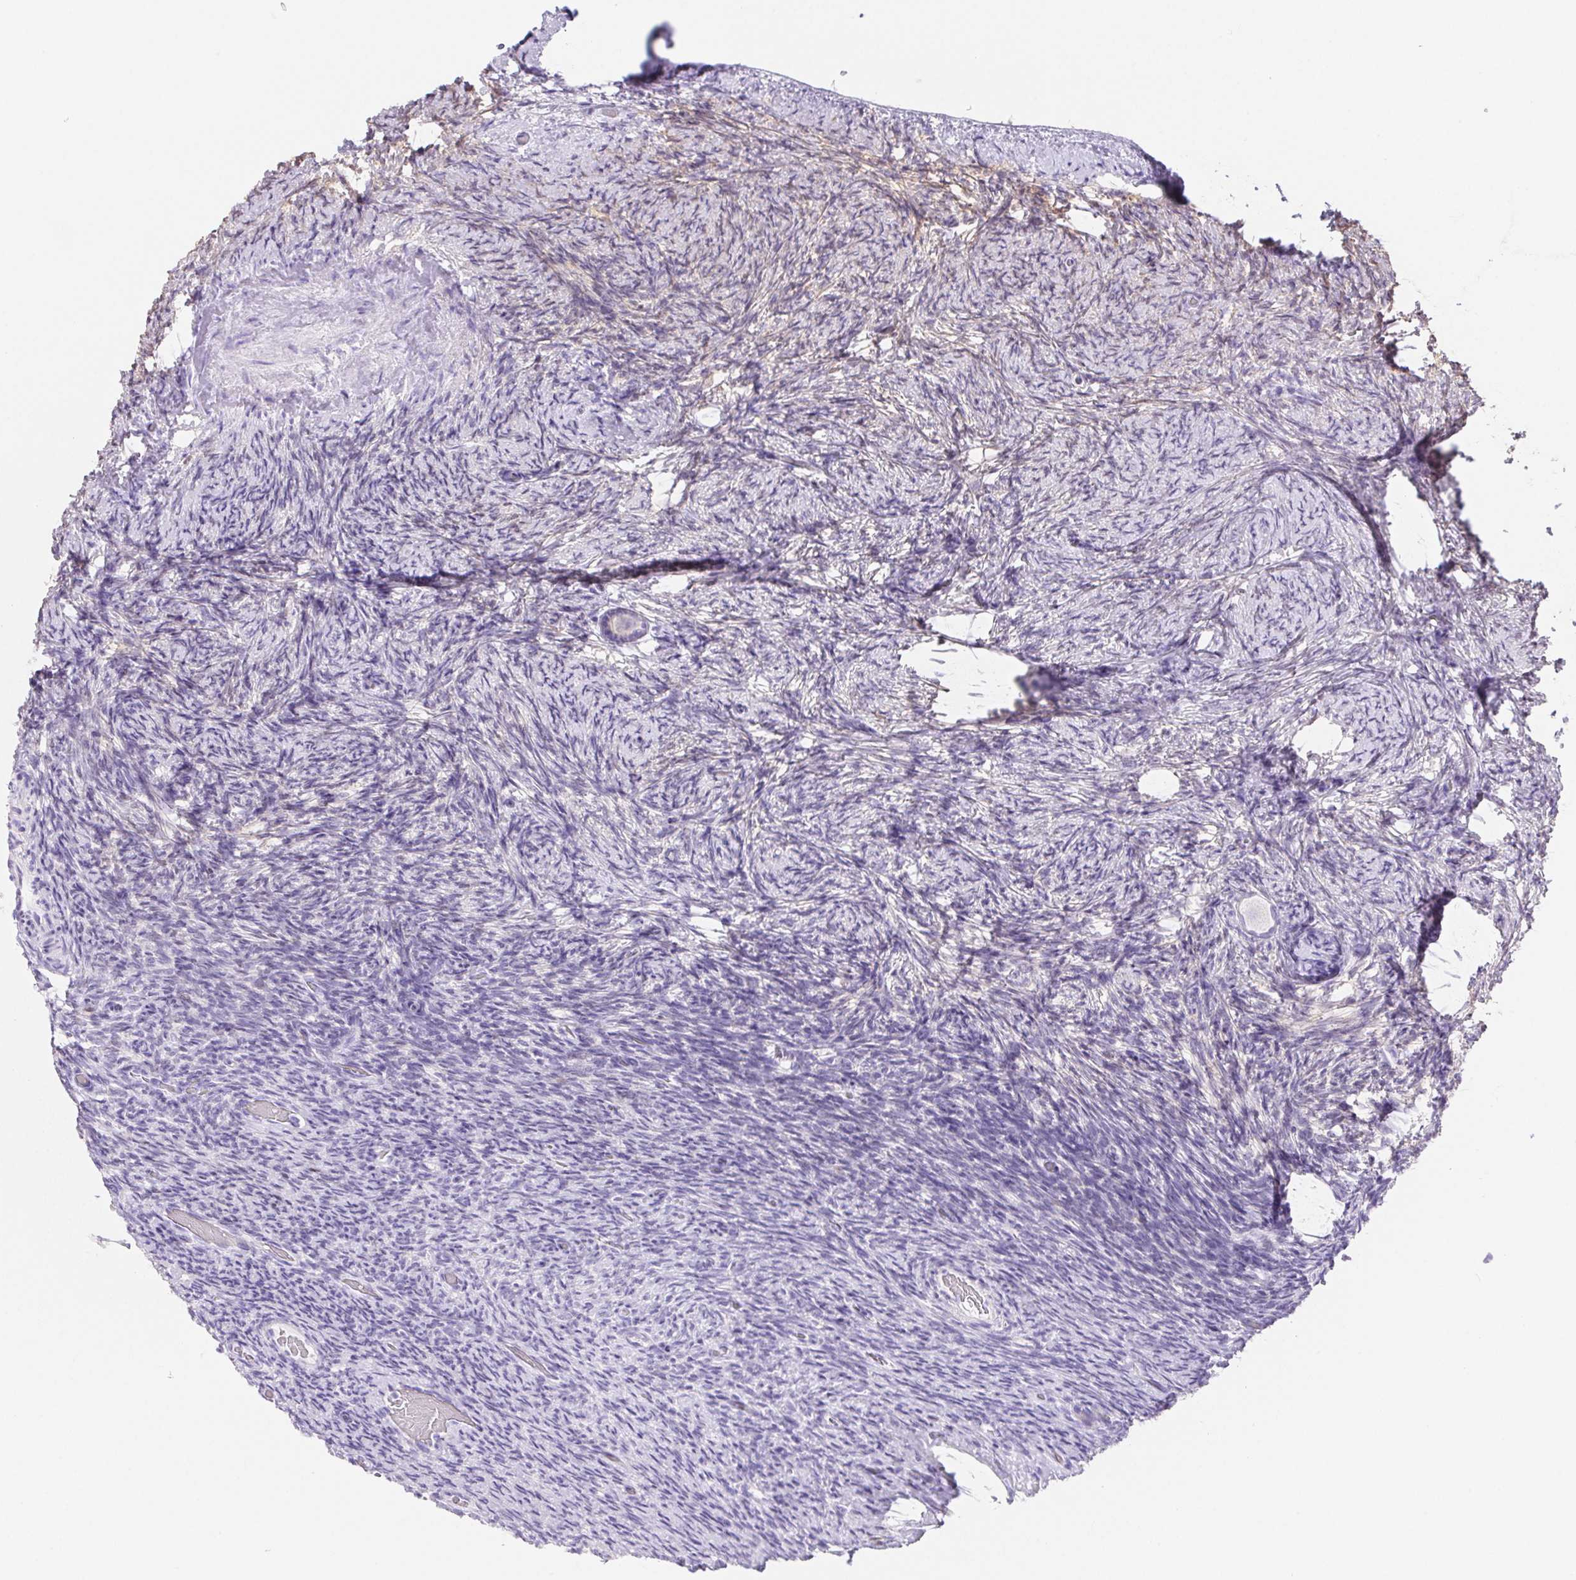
{"staining": {"intensity": "negative", "quantity": "none", "location": "none"}, "tissue": "ovary", "cell_type": "Follicle cells", "image_type": "normal", "snomed": [{"axis": "morphology", "description": "Normal tissue, NOS"}, {"axis": "topography", "description": "Ovary"}], "caption": "This is an immunohistochemistry (IHC) histopathology image of normal ovary. There is no expression in follicle cells.", "gene": "PNLIP", "patient": {"sex": "female", "age": 34}}